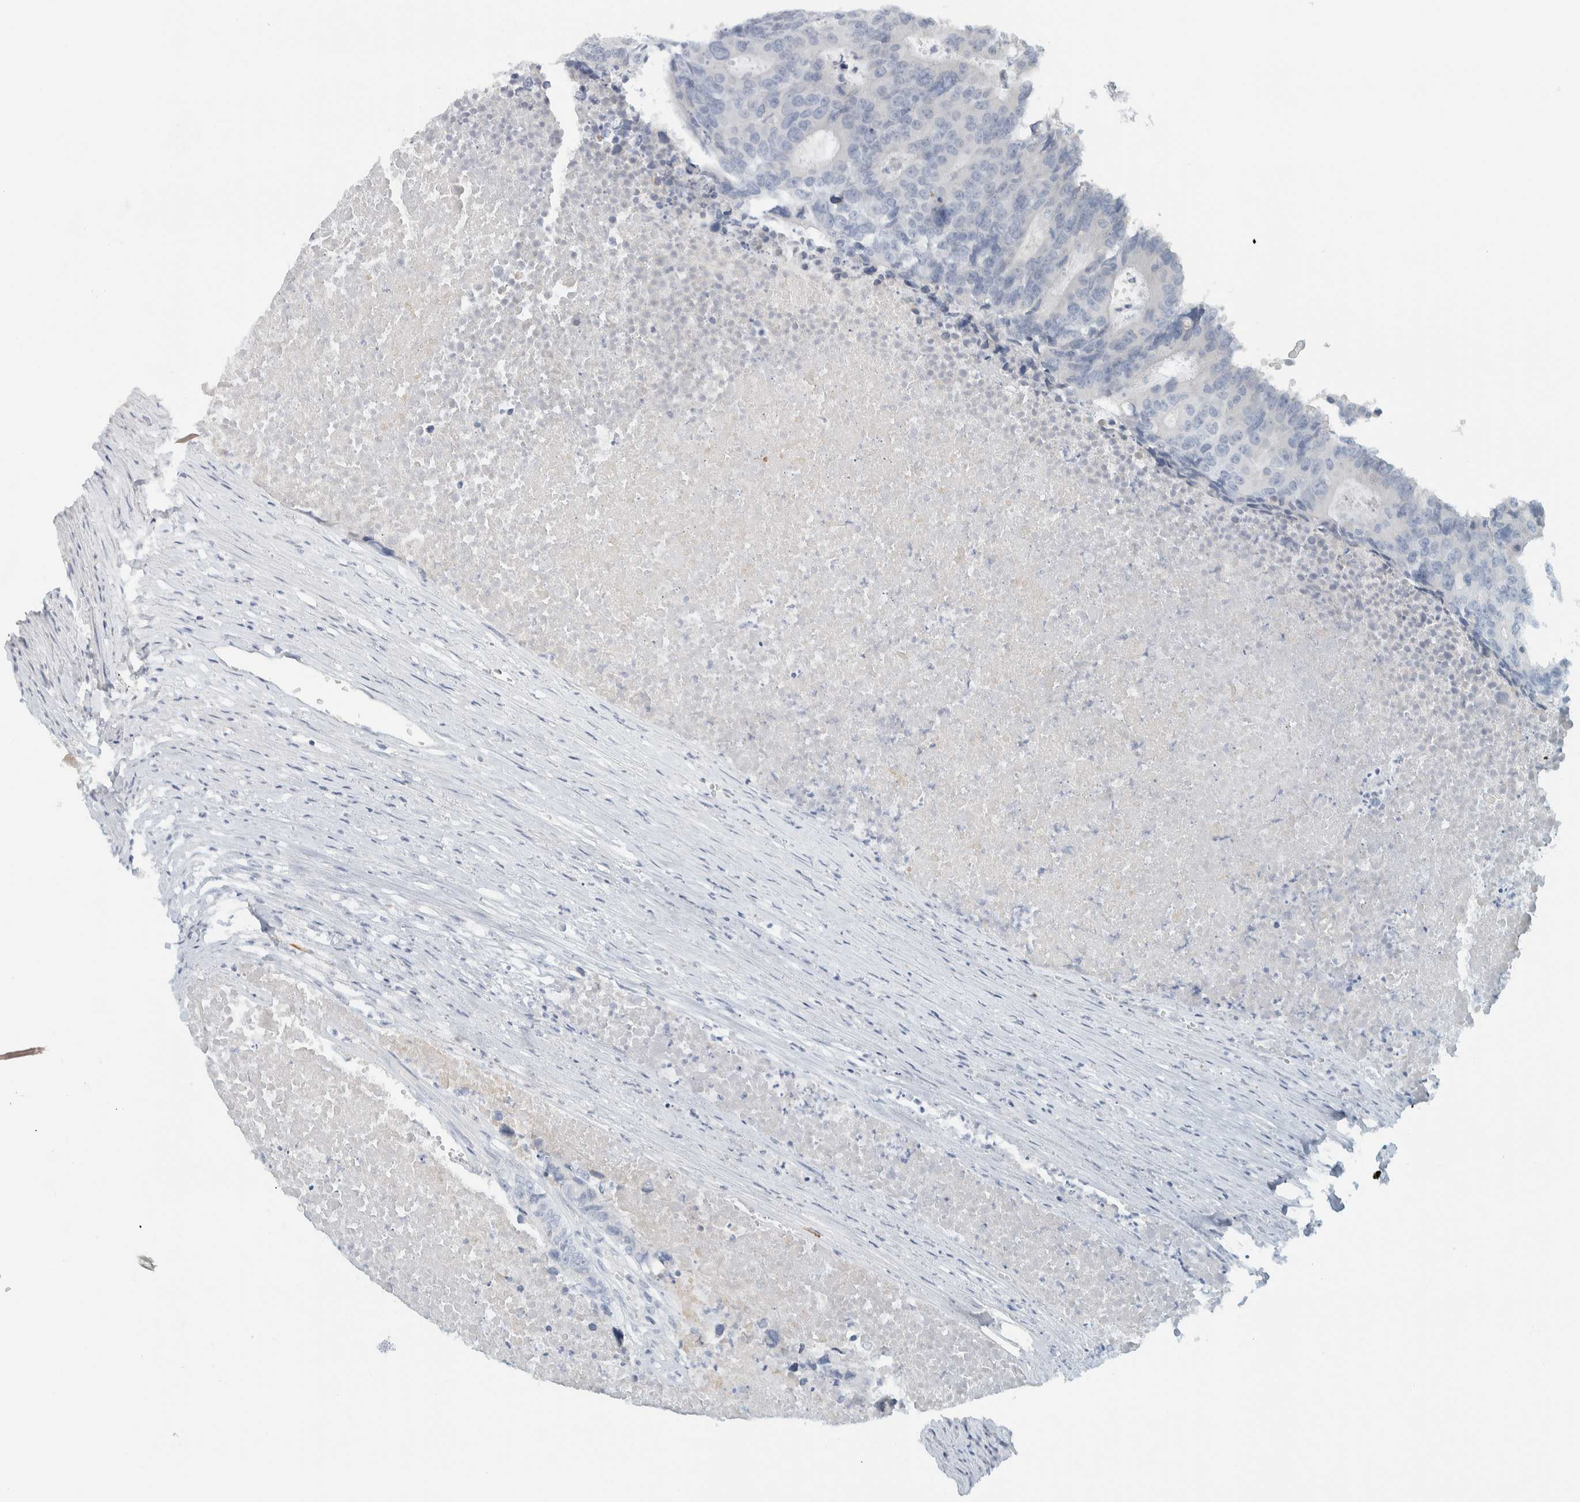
{"staining": {"intensity": "negative", "quantity": "none", "location": "none"}, "tissue": "colorectal cancer", "cell_type": "Tumor cells", "image_type": "cancer", "snomed": [{"axis": "morphology", "description": "Adenocarcinoma, NOS"}, {"axis": "topography", "description": "Colon"}], "caption": "Immunohistochemical staining of human adenocarcinoma (colorectal) reveals no significant expression in tumor cells.", "gene": "ARHGAP27", "patient": {"sex": "male", "age": 87}}